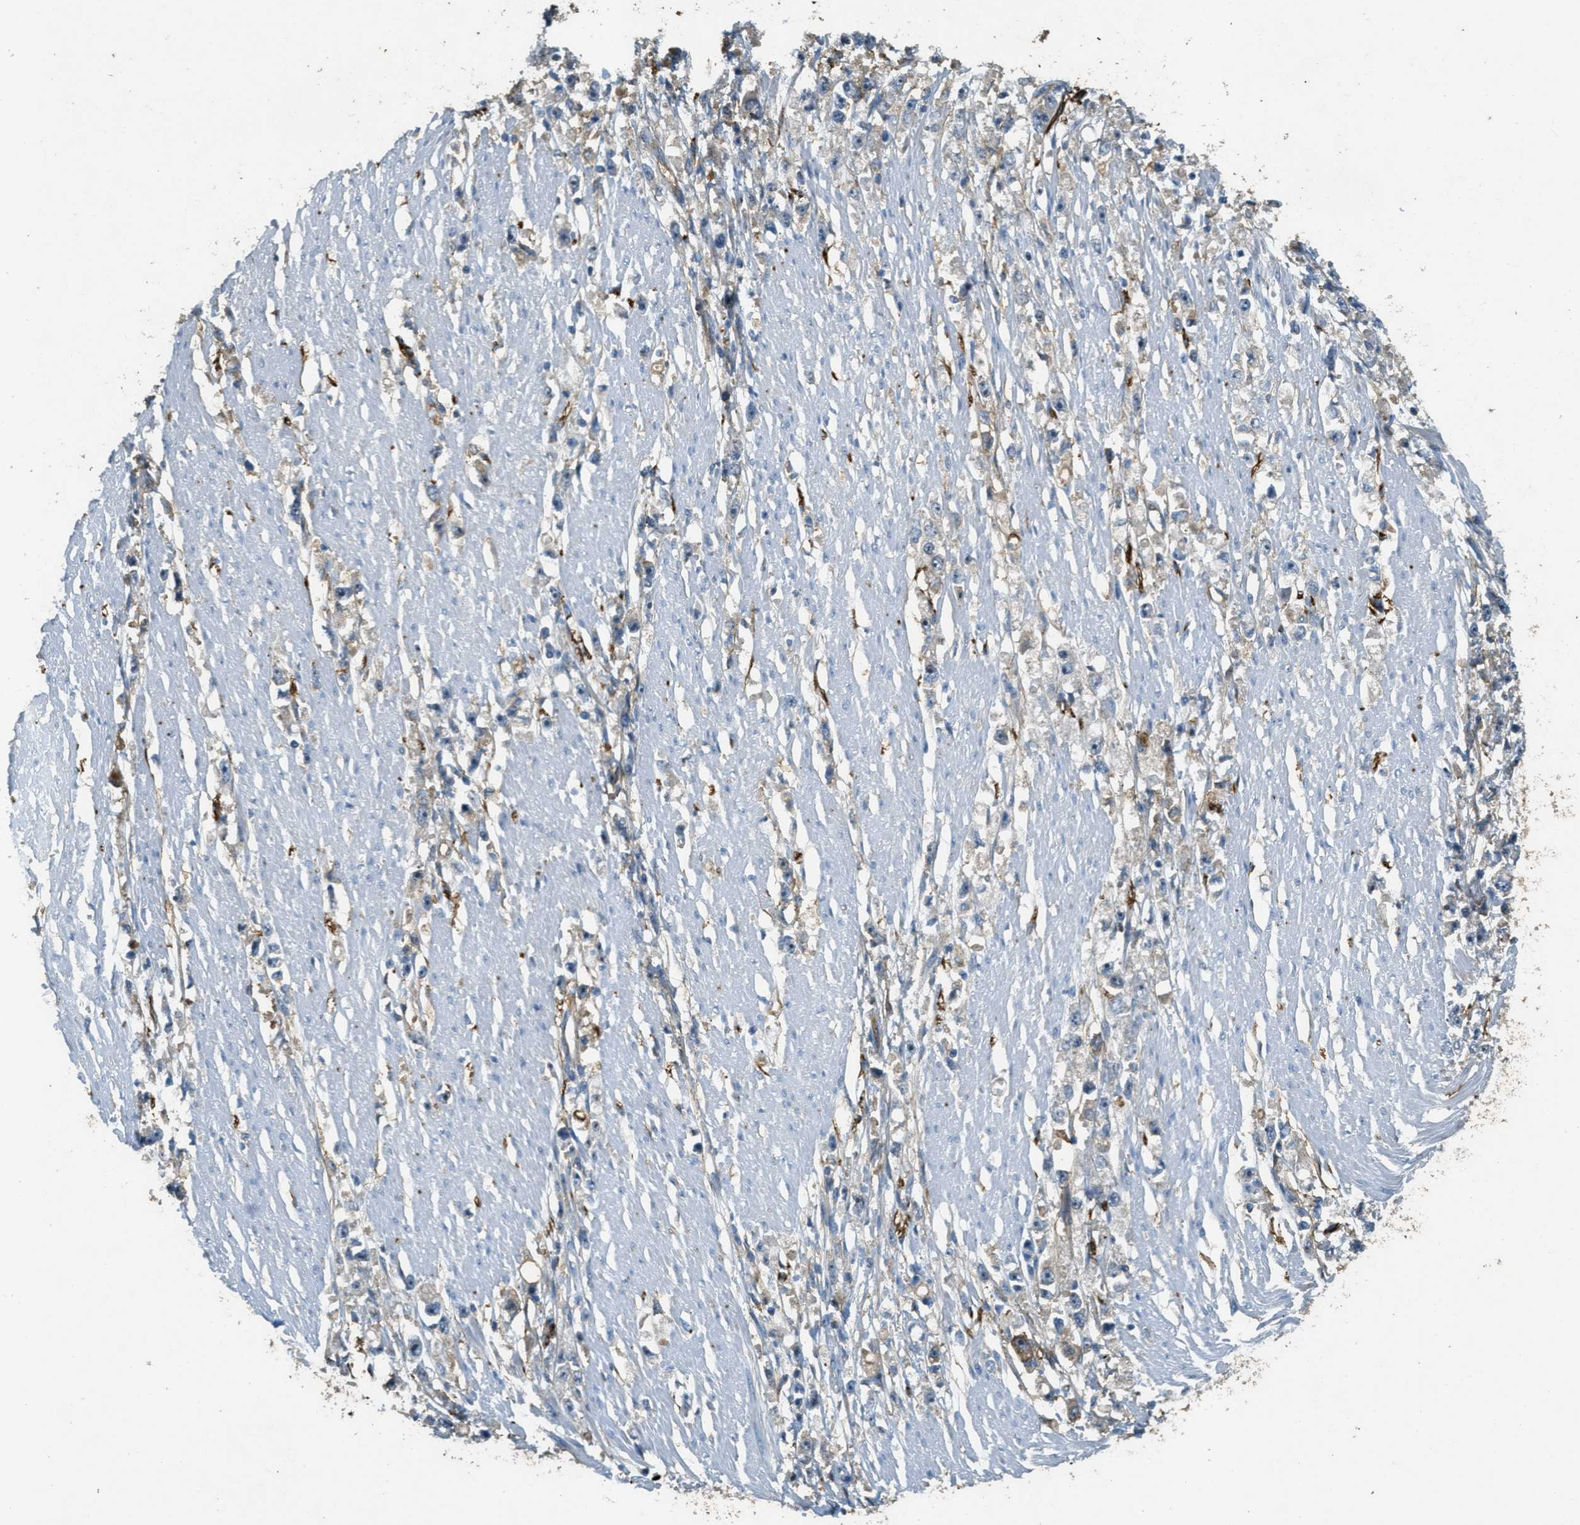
{"staining": {"intensity": "moderate", "quantity": "<25%", "location": "cytoplasmic/membranous"}, "tissue": "stomach cancer", "cell_type": "Tumor cells", "image_type": "cancer", "snomed": [{"axis": "morphology", "description": "Adenocarcinoma, NOS"}, {"axis": "topography", "description": "Stomach"}], "caption": "Immunohistochemistry histopathology image of neoplastic tissue: adenocarcinoma (stomach) stained using immunohistochemistry (IHC) exhibits low levels of moderate protein expression localized specifically in the cytoplasmic/membranous of tumor cells, appearing as a cytoplasmic/membranous brown color.", "gene": "OSMR", "patient": {"sex": "female", "age": 59}}